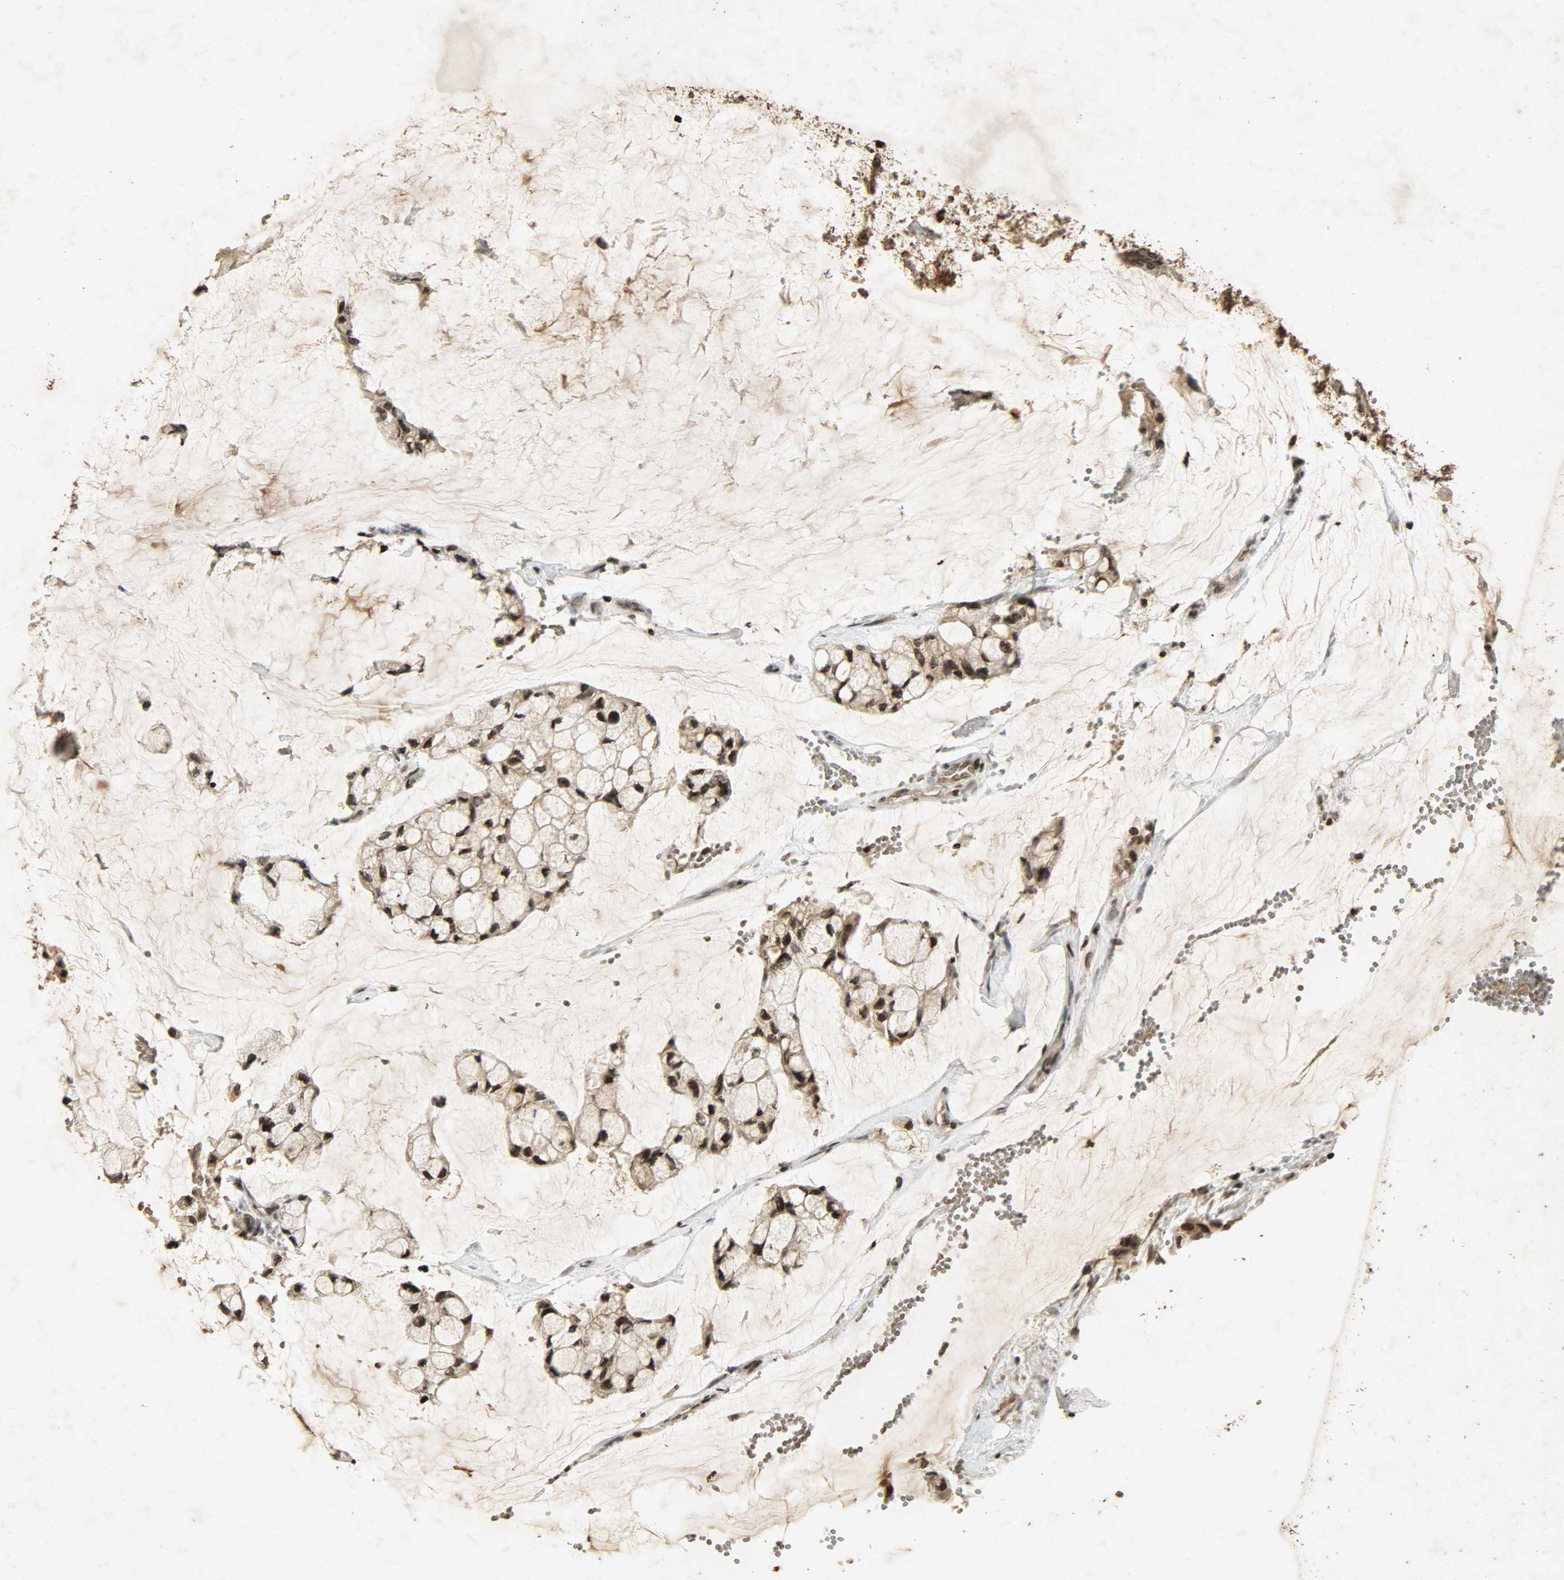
{"staining": {"intensity": "strong", "quantity": ">75%", "location": "cytoplasmic/membranous,nuclear"}, "tissue": "ovarian cancer", "cell_type": "Tumor cells", "image_type": "cancer", "snomed": [{"axis": "morphology", "description": "Cystadenocarcinoma, mucinous, NOS"}, {"axis": "topography", "description": "Ovary"}], "caption": "The immunohistochemical stain labels strong cytoplasmic/membranous and nuclear positivity in tumor cells of ovarian cancer tissue. The staining was performed using DAB to visualize the protein expression in brown, while the nuclei were stained in blue with hematoxylin (Magnification: 20x).", "gene": "PPP3R1", "patient": {"sex": "female", "age": 39}}